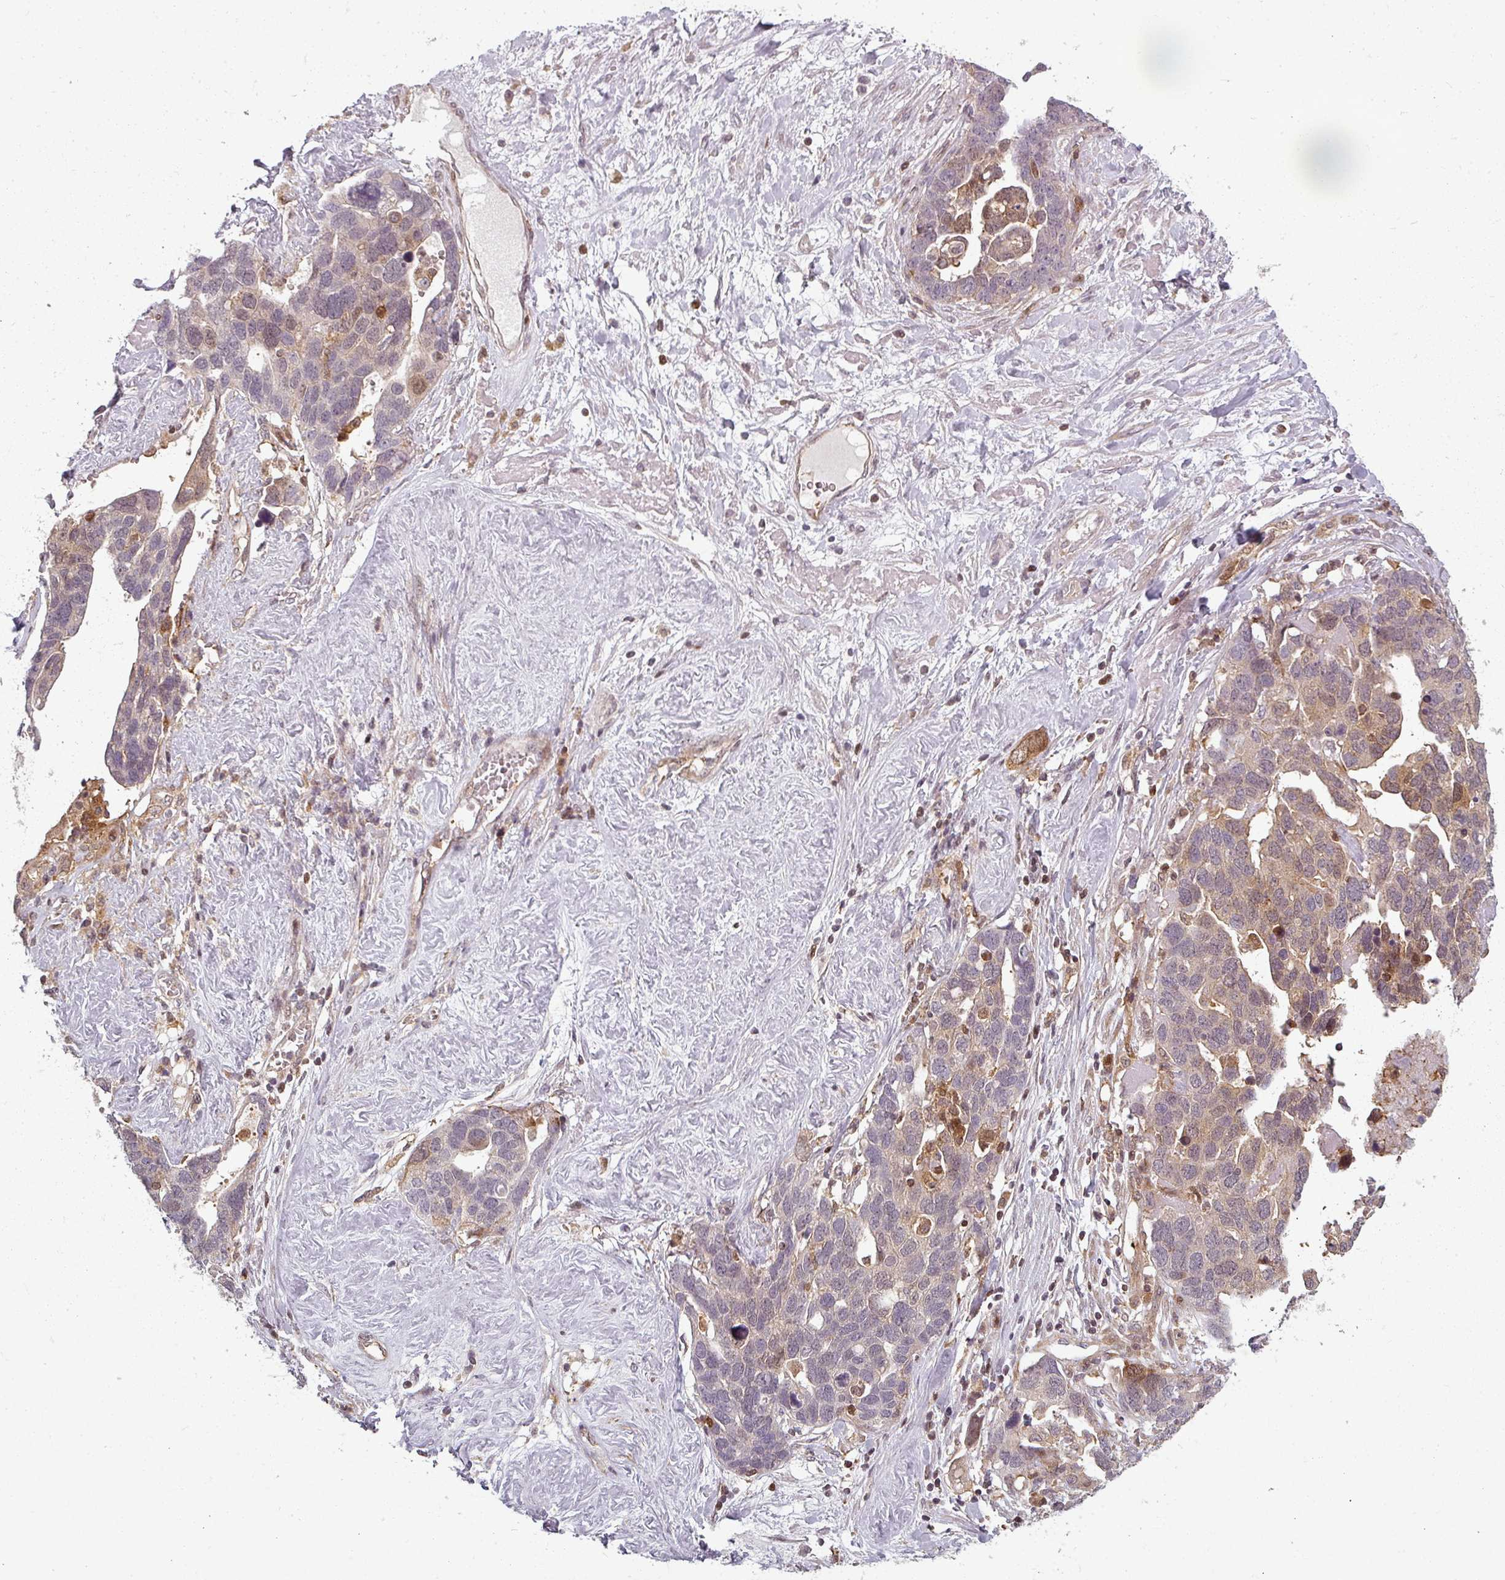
{"staining": {"intensity": "weak", "quantity": "<25%", "location": "cytoplasmic/membranous,nuclear"}, "tissue": "ovarian cancer", "cell_type": "Tumor cells", "image_type": "cancer", "snomed": [{"axis": "morphology", "description": "Cystadenocarcinoma, serous, NOS"}, {"axis": "topography", "description": "Ovary"}], "caption": "High magnification brightfield microscopy of ovarian serous cystadenocarcinoma stained with DAB (3,3'-diaminobenzidine) (brown) and counterstained with hematoxylin (blue): tumor cells show no significant expression.", "gene": "CLIC1", "patient": {"sex": "female", "age": 54}}